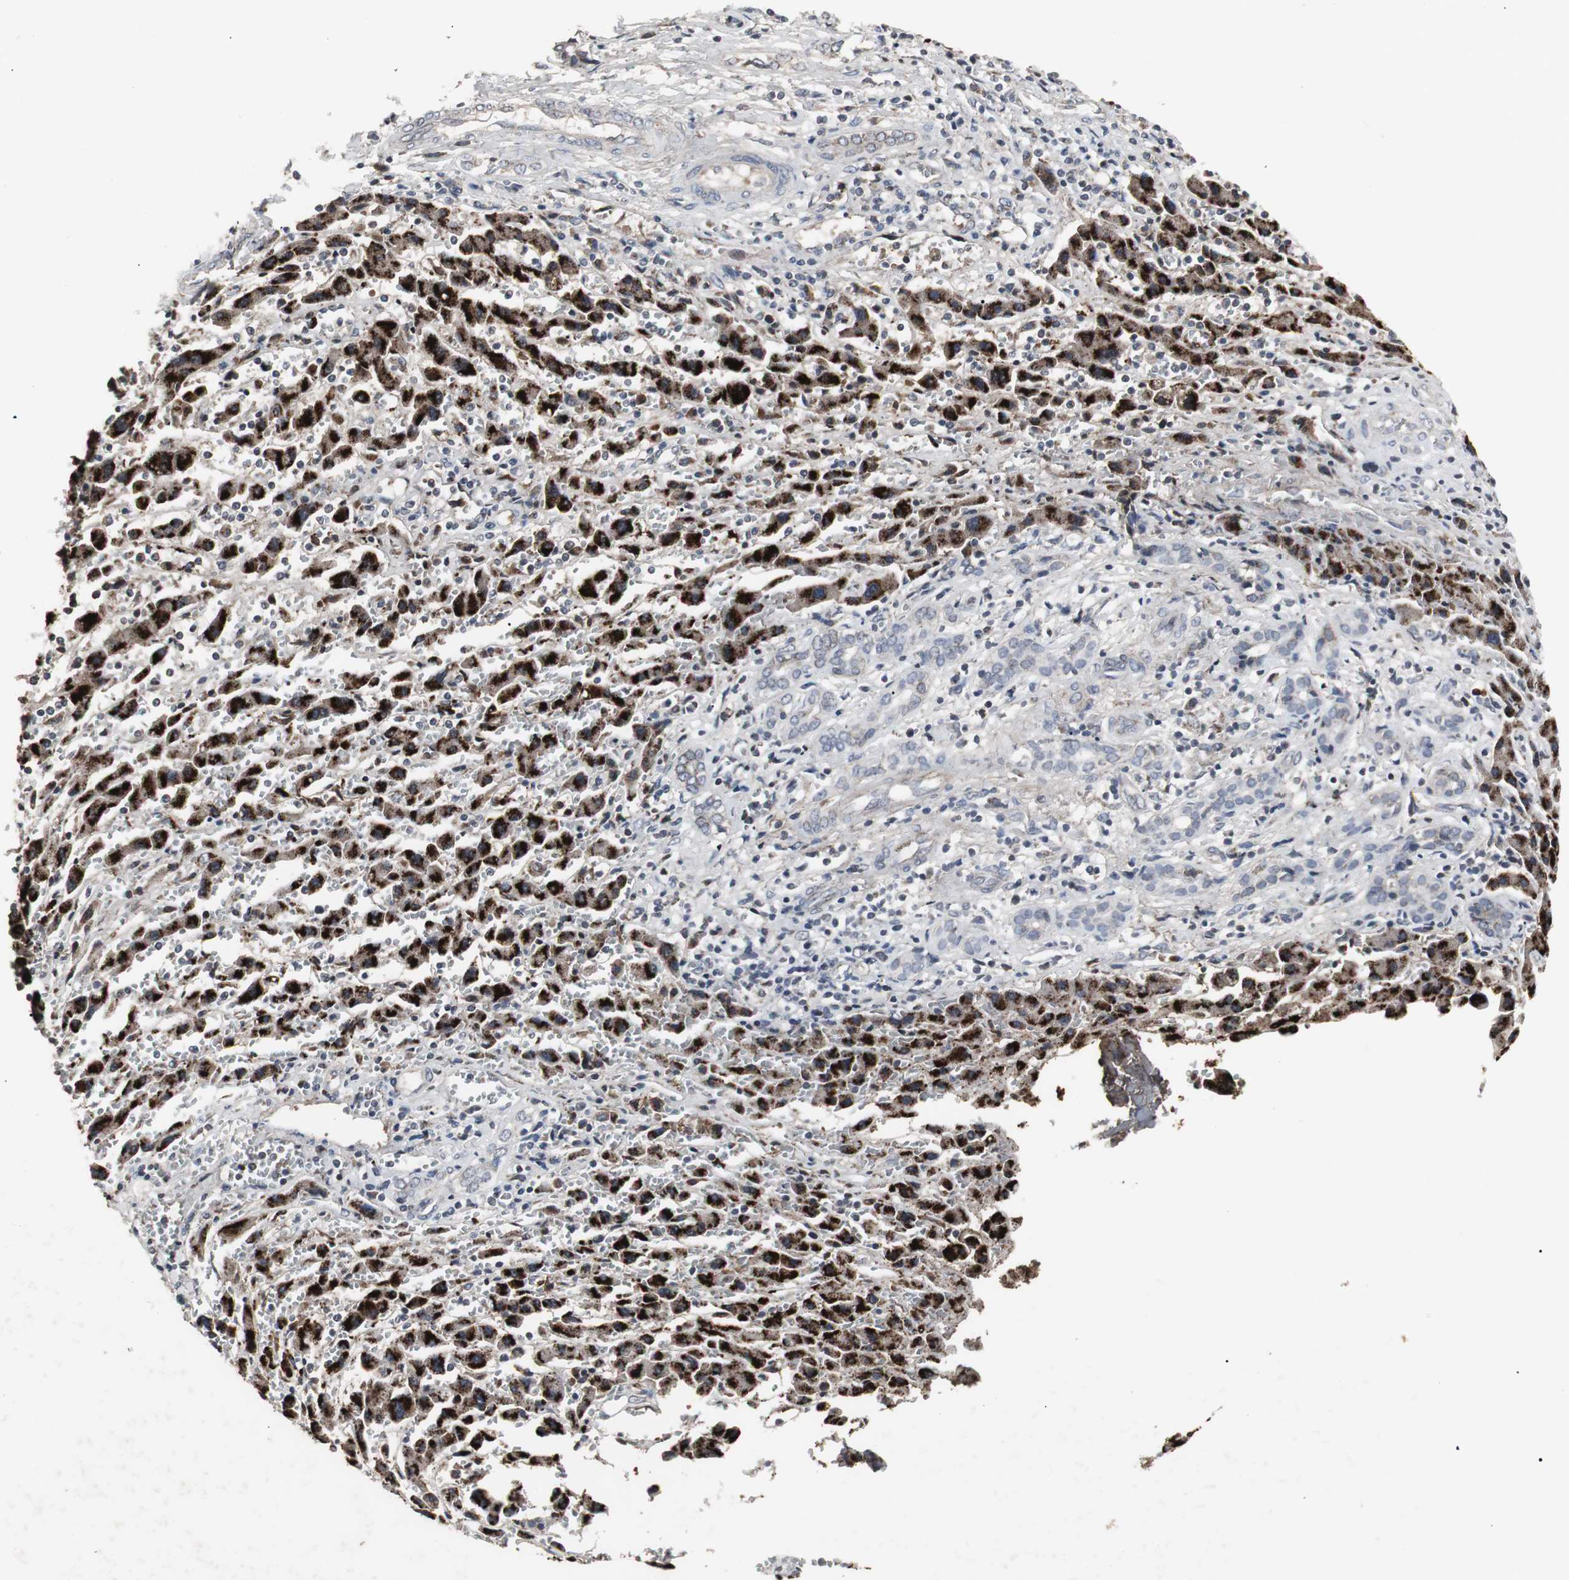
{"staining": {"intensity": "weak", "quantity": "<25%", "location": "cytoplasmic/membranous"}, "tissue": "liver cancer", "cell_type": "Tumor cells", "image_type": "cancer", "snomed": [{"axis": "morphology", "description": "Cholangiocarcinoma"}, {"axis": "topography", "description": "Liver"}], "caption": "Immunohistochemistry (IHC) of human liver cancer (cholangiocarcinoma) demonstrates no expression in tumor cells. (DAB (3,3'-diaminobenzidine) IHC, high magnification).", "gene": "ACAA1", "patient": {"sex": "male", "age": 57}}